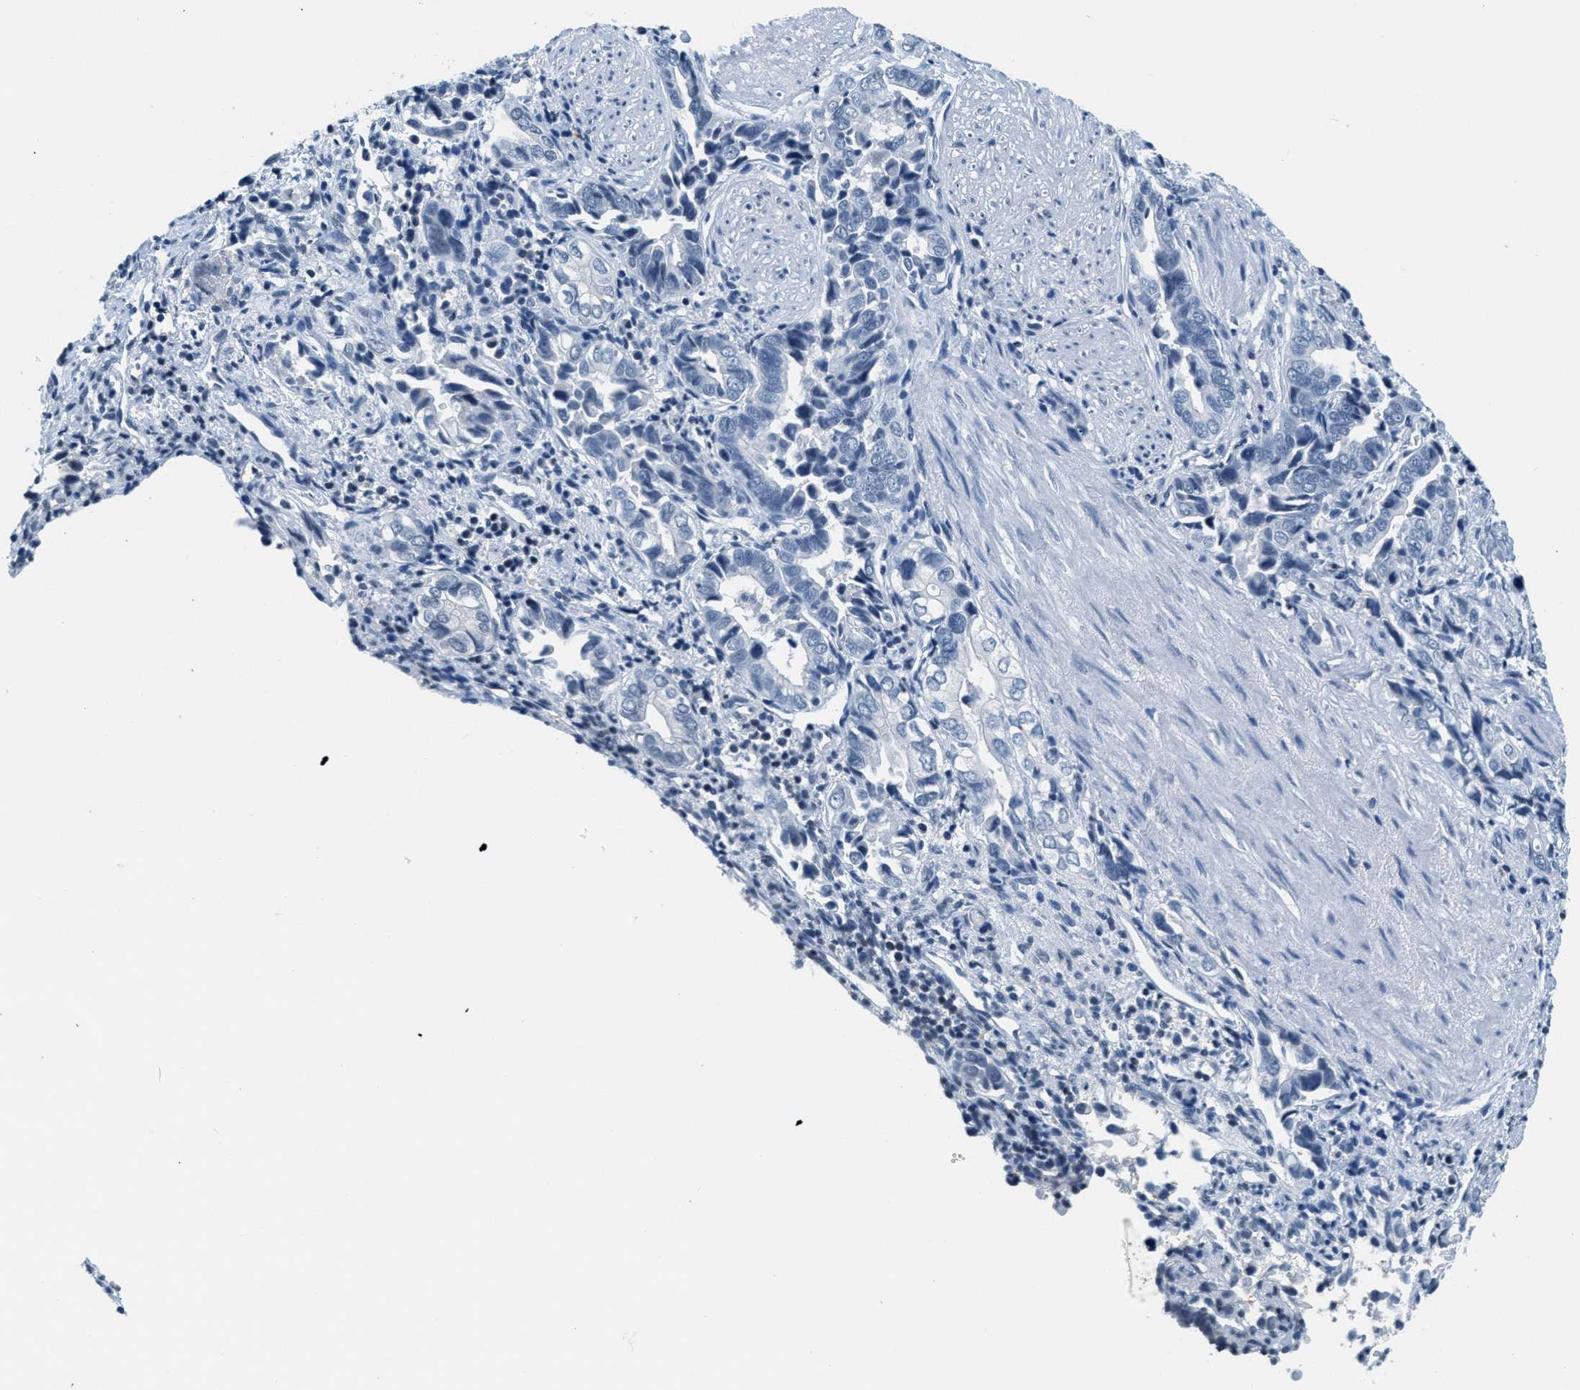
{"staining": {"intensity": "negative", "quantity": "none", "location": "none"}, "tissue": "liver cancer", "cell_type": "Tumor cells", "image_type": "cancer", "snomed": [{"axis": "morphology", "description": "Cholangiocarcinoma"}, {"axis": "topography", "description": "Liver"}], "caption": "Tumor cells are negative for brown protein staining in cholangiocarcinoma (liver). Nuclei are stained in blue.", "gene": "CA4", "patient": {"sex": "female", "age": 79}}